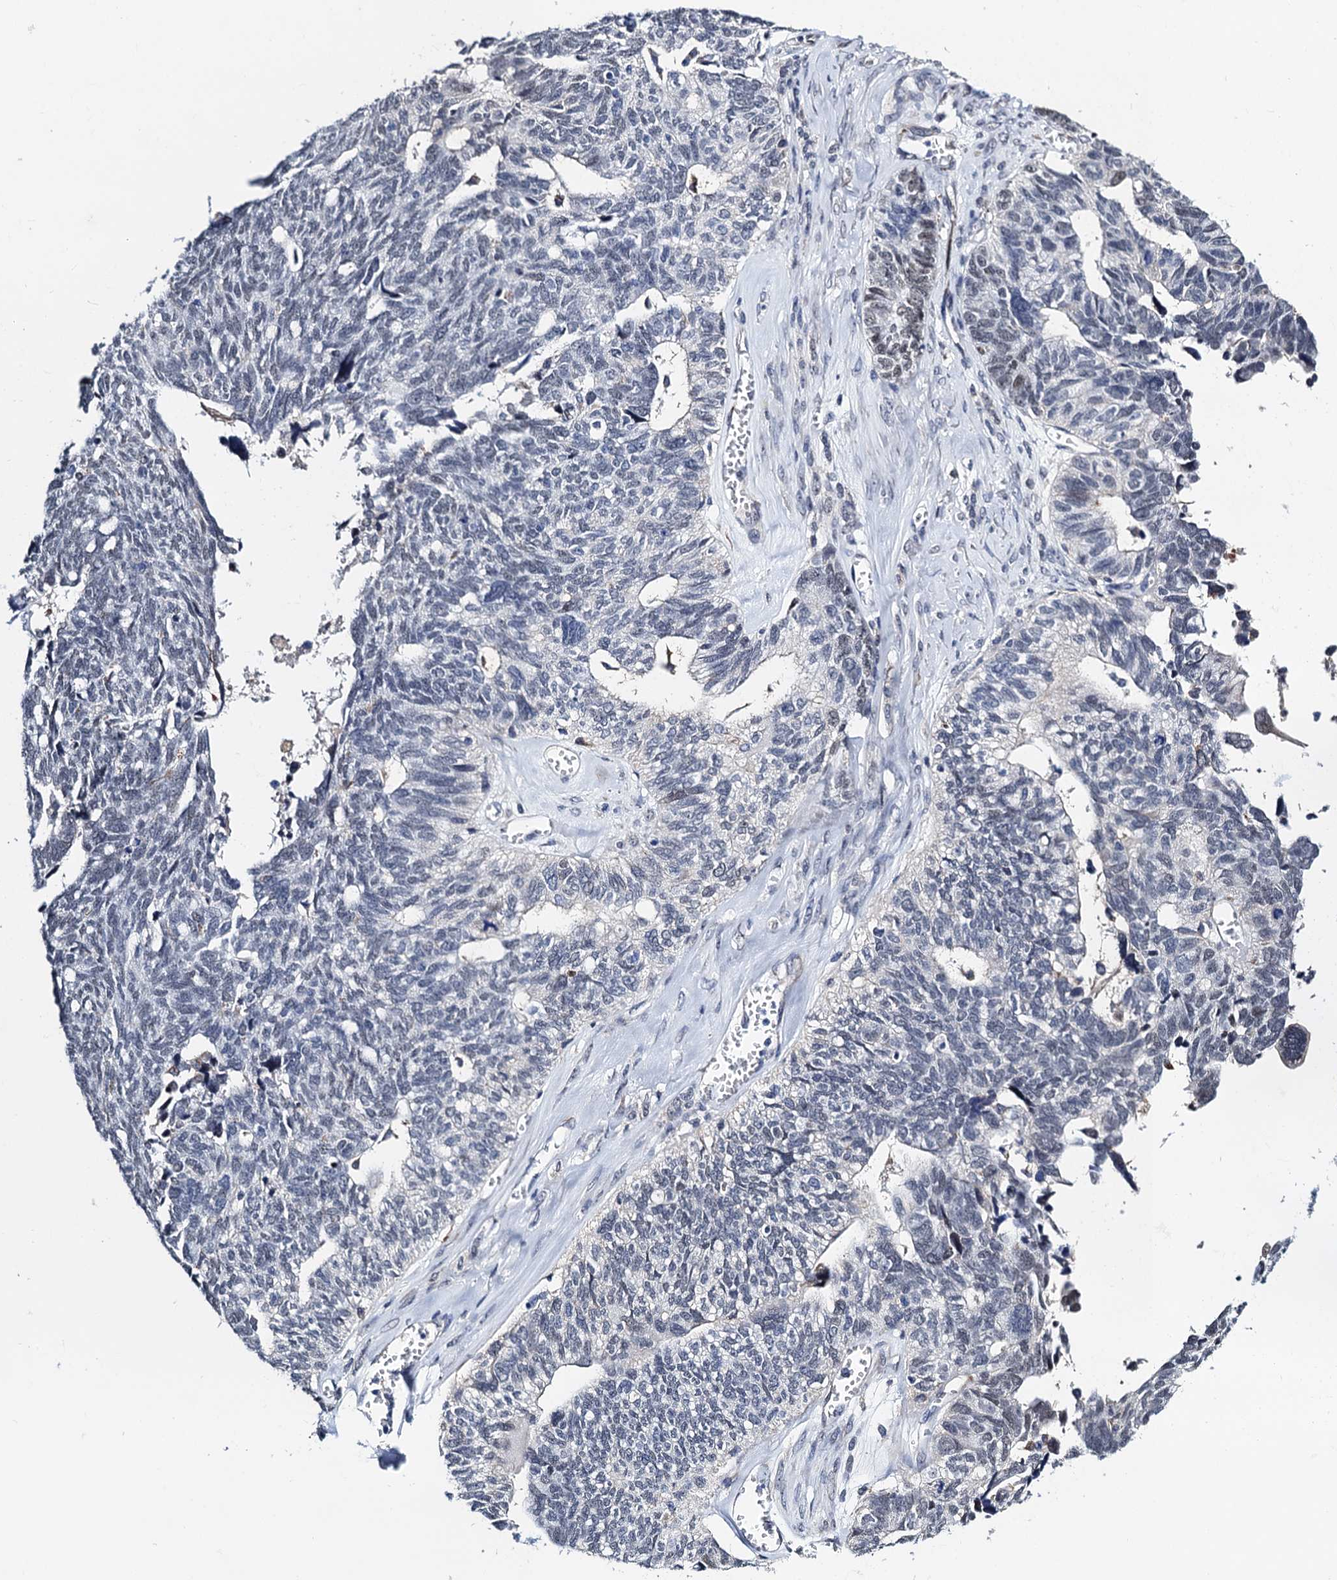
{"staining": {"intensity": "weak", "quantity": "<25%", "location": "nuclear"}, "tissue": "ovarian cancer", "cell_type": "Tumor cells", "image_type": "cancer", "snomed": [{"axis": "morphology", "description": "Cystadenocarcinoma, serous, NOS"}, {"axis": "topography", "description": "Ovary"}], "caption": "The image shows no staining of tumor cells in serous cystadenocarcinoma (ovarian).", "gene": "SLC7A10", "patient": {"sex": "female", "age": 79}}